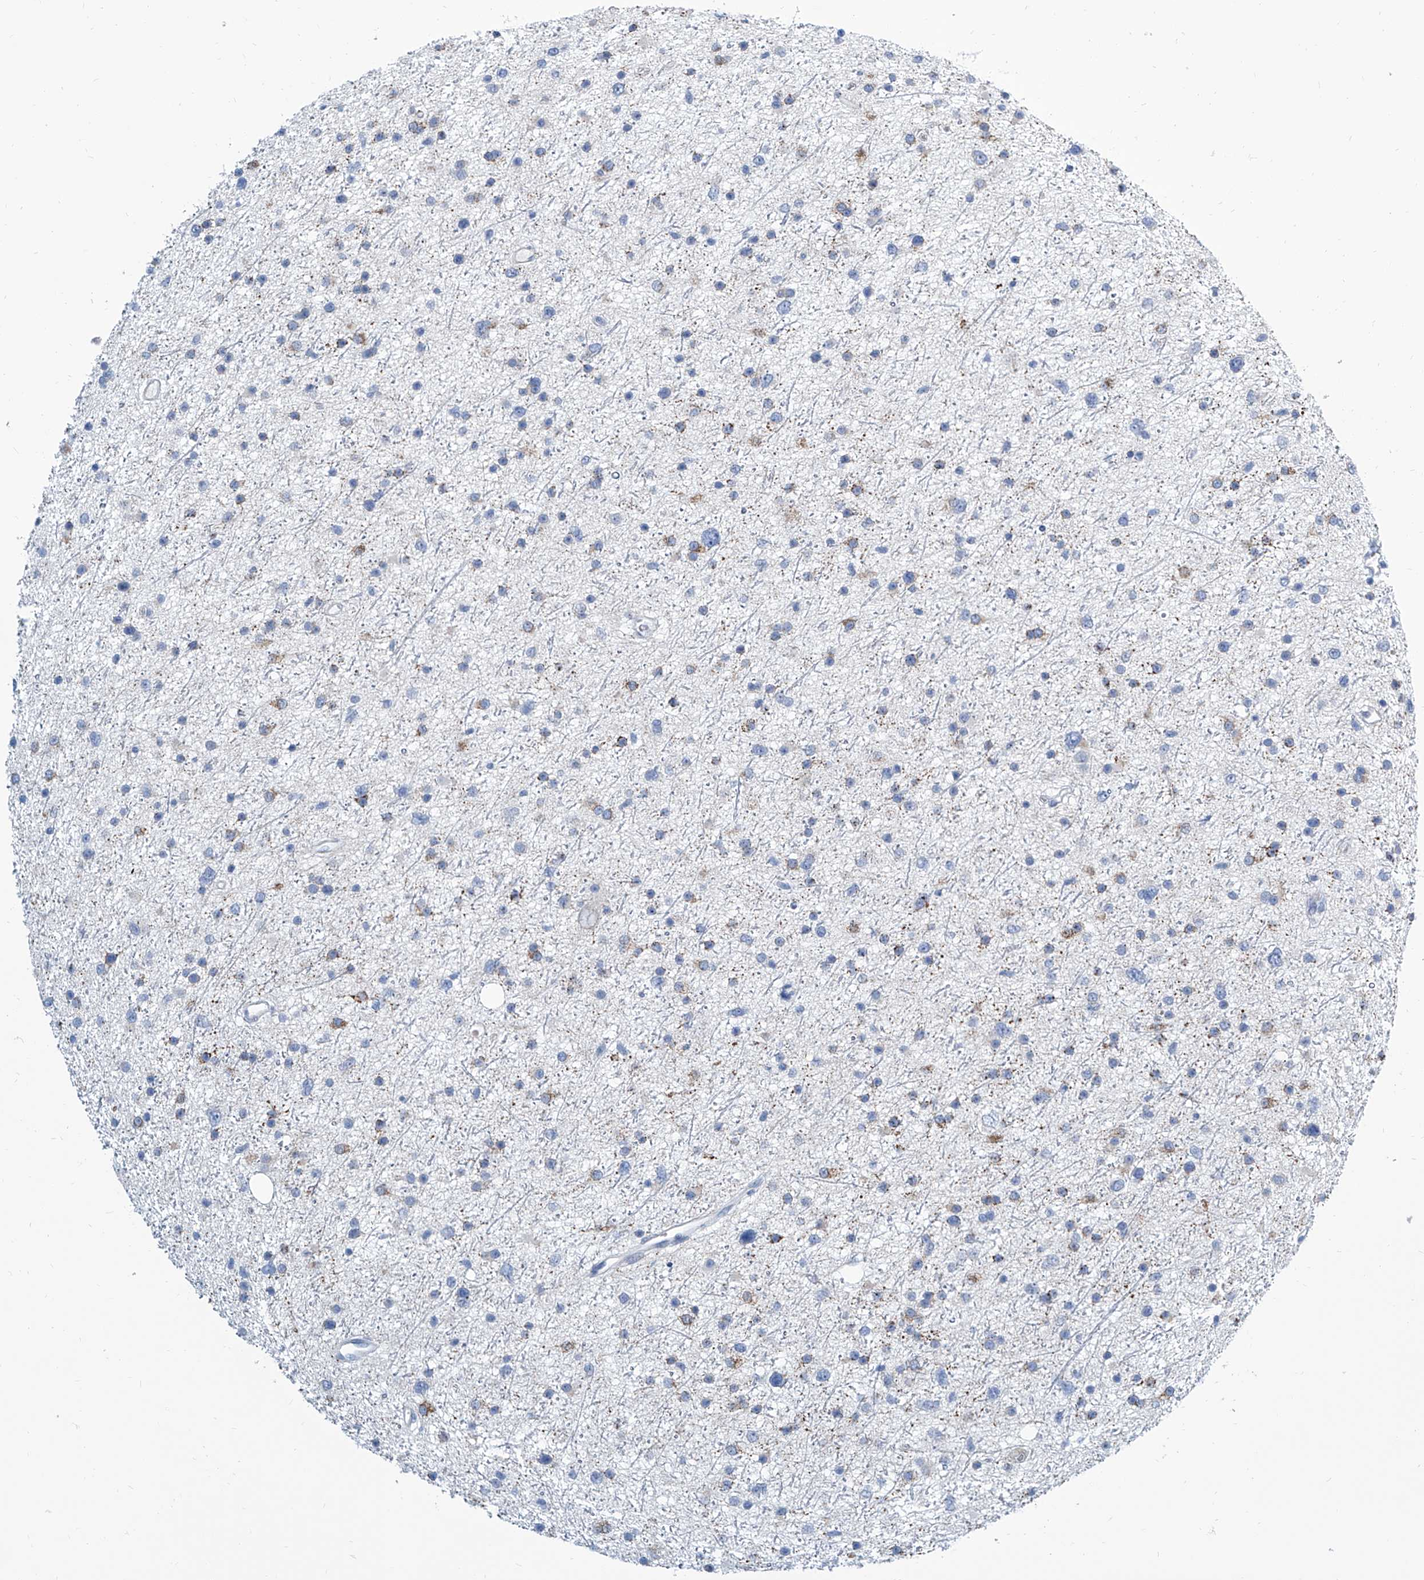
{"staining": {"intensity": "moderate", "quantity": "<25%", "location": "cytoplasmic/membranous"}, "tissue": "glioma", "cell_type": "Tumor cells", "image_type": "cancer", "snomed": [{"axis": "morphology", "description": "Glioma, malignant, Low grade"}, {"axis": "topography", "description": "Cerebral cortex"}], "caption": "There is low levels of moderate cytoplasmic/membranous positivity in tumor cells of glioma, as demonstrated by immunohistochemical staining (brown color).", "gene": "ZNF519", "patient": {"sex": "female", "age": 39}}